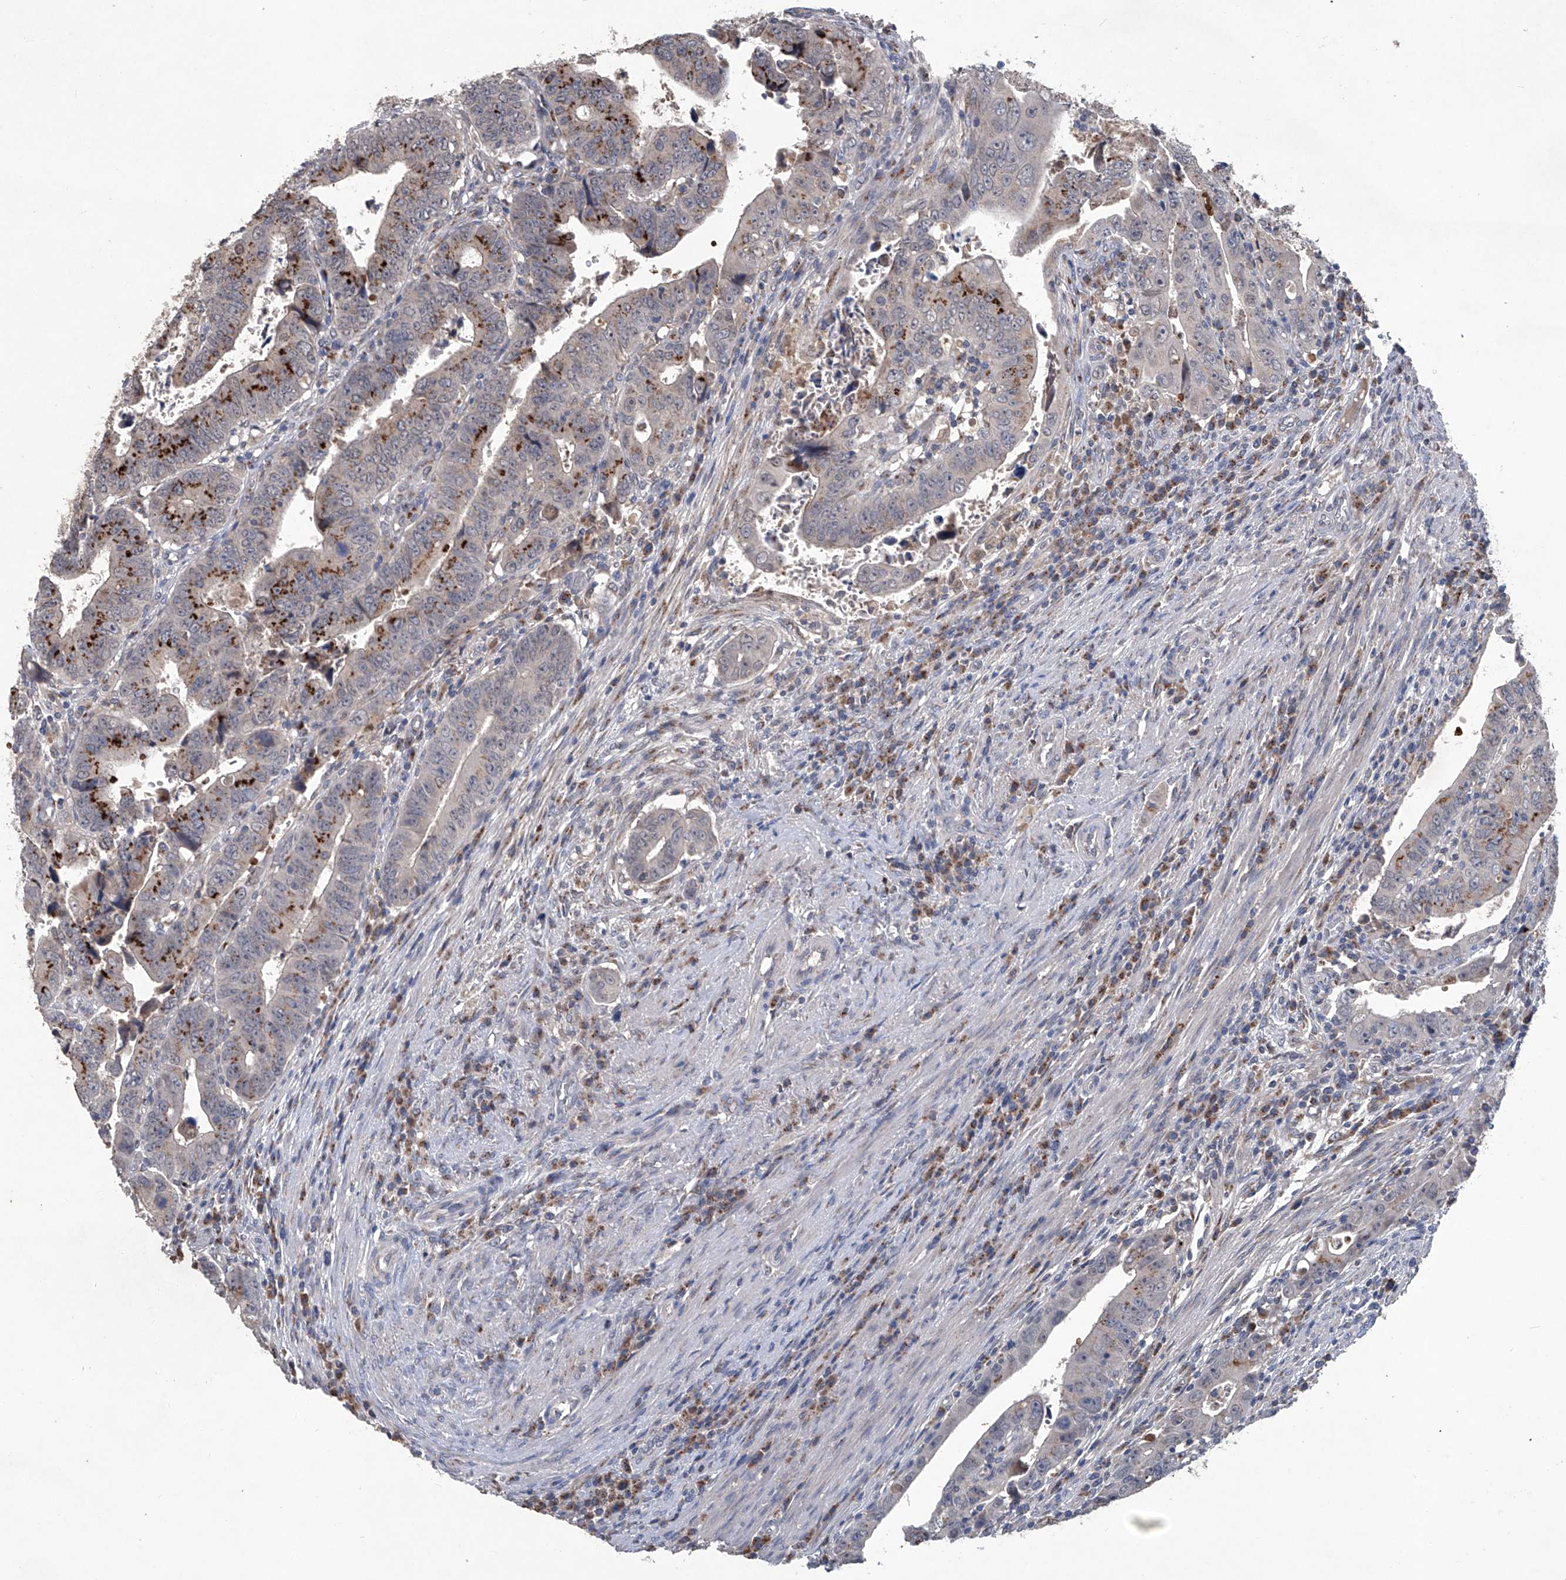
{"staining": {"intensity": "strong", "quantity": "<25%", "location": "cytoplasmic/membranous"}, "tissue": "colorectal cancer", "cell_type": "Tumor cells", "image_type": "cancer", "snomed": [{"axis": "morphology", "description": "Normal tissue, NOS"}, {"axis": "morphology", "description": "Adenocarcinoma, NOS"}, {"axis": "topography", "description": "Rectum"}], "caption": "Tumor cells exhibit medium levels of strong cytoplasmic/membranous positivity in about <25% of cells in human colorectal cancer.", "gene": "PCSK5", "patient": {"sex": "female", "age": 65}}